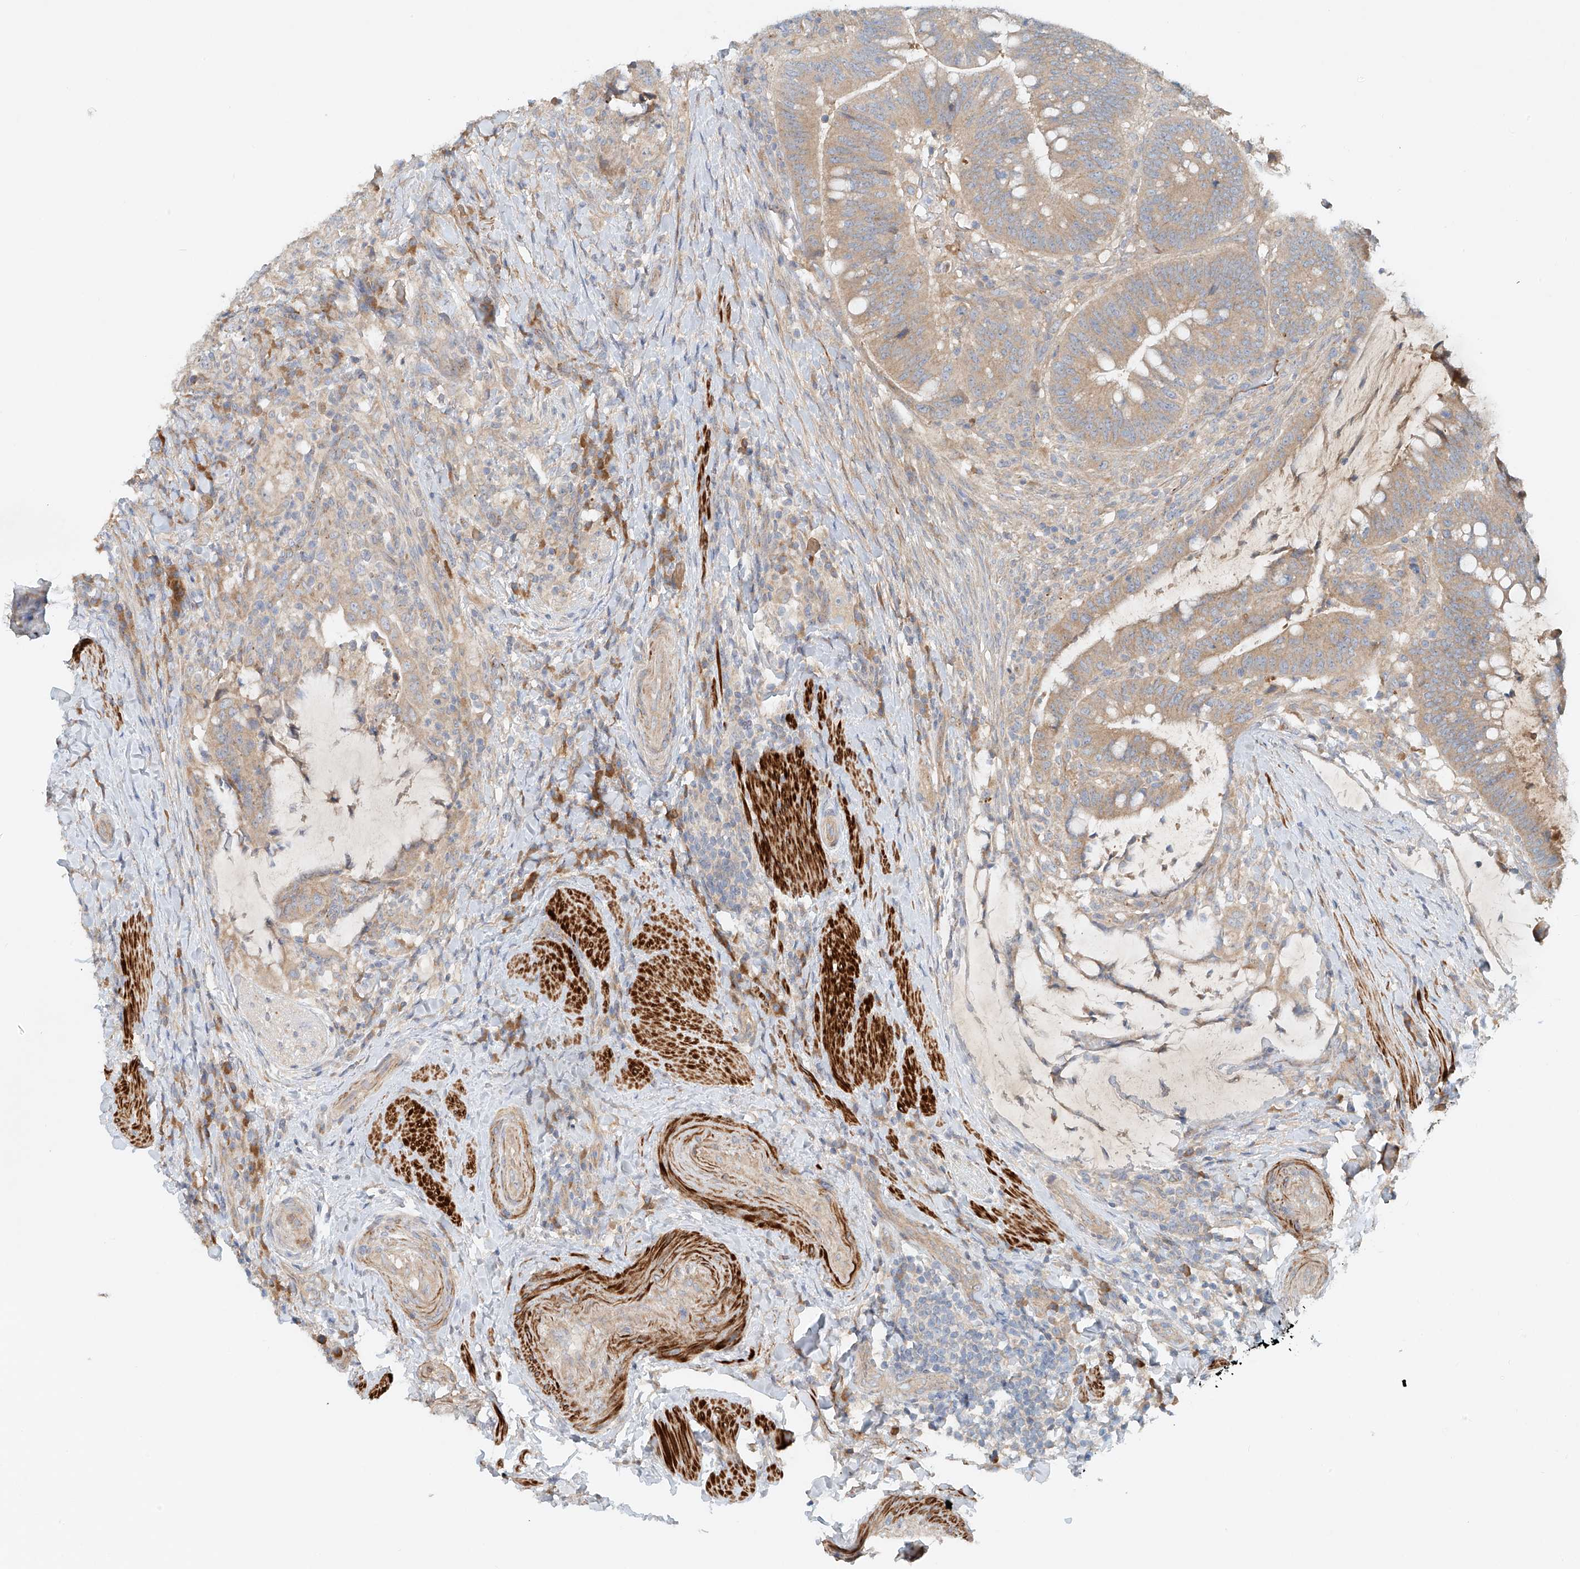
{"staining": {"intensity": "weak", "quantity": ">75%", "location": "cytoplasmic/membranous"}, "tissue": "colorectal cancer", "cell_type": "Tumor cells", "image_type": "cancer", "snomed": [{"axis": "morphology", "description": "Adenocarcinoma, NOS"}, {"axis": "topography", "description": "Colon"}], "caption": "Colorectal cancer (adenocarcinoma) stained with a protein marker reveals weak staining in tumor cells.", "gene": "LYRM9", "patient": {"sex": "female", "age": 66}}